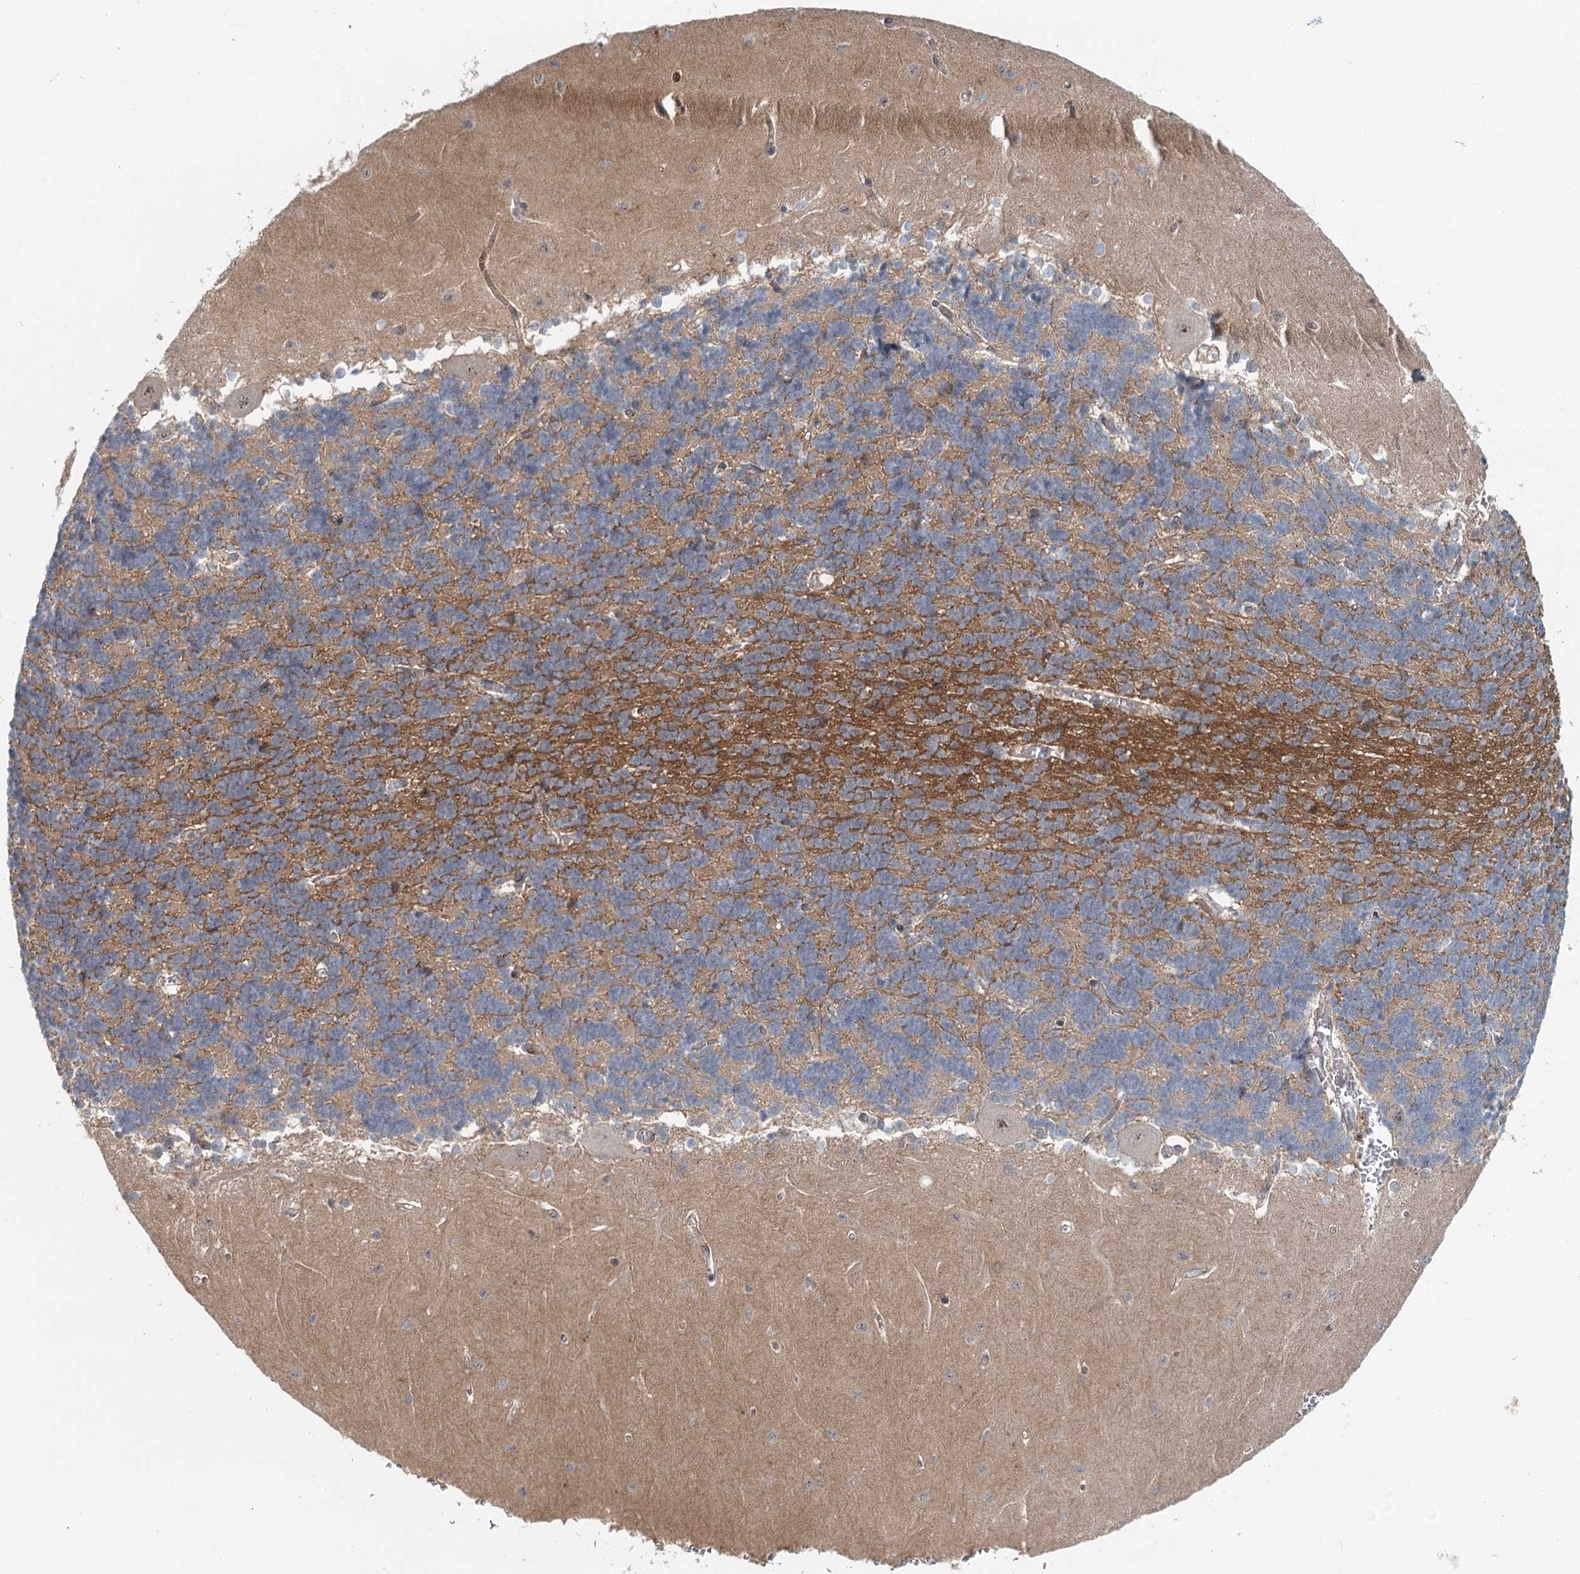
{"staining": {"intensity": "moderate", "quantity": "<25%", "location": "cytoplasmic/membranous"}, "tissue": "cerebellum", "cell_type": "Cells in granular layer", "image_type": "normal", "snomed": [{"axis": "morphology", "description": "Normal tissue, NOS"}, {"axis": "topography", "description": "Cerebellum"}], "caption": "The photomicrograph exhibits immunohistochemical staining of unremarkable cerebellum. There is moderate cytoplasmic/membranous staining is seen in approximately <25% of cells in granular layer.", "gene": "CDC42SE2", "patient": {"sex": "male", "age": 37}}